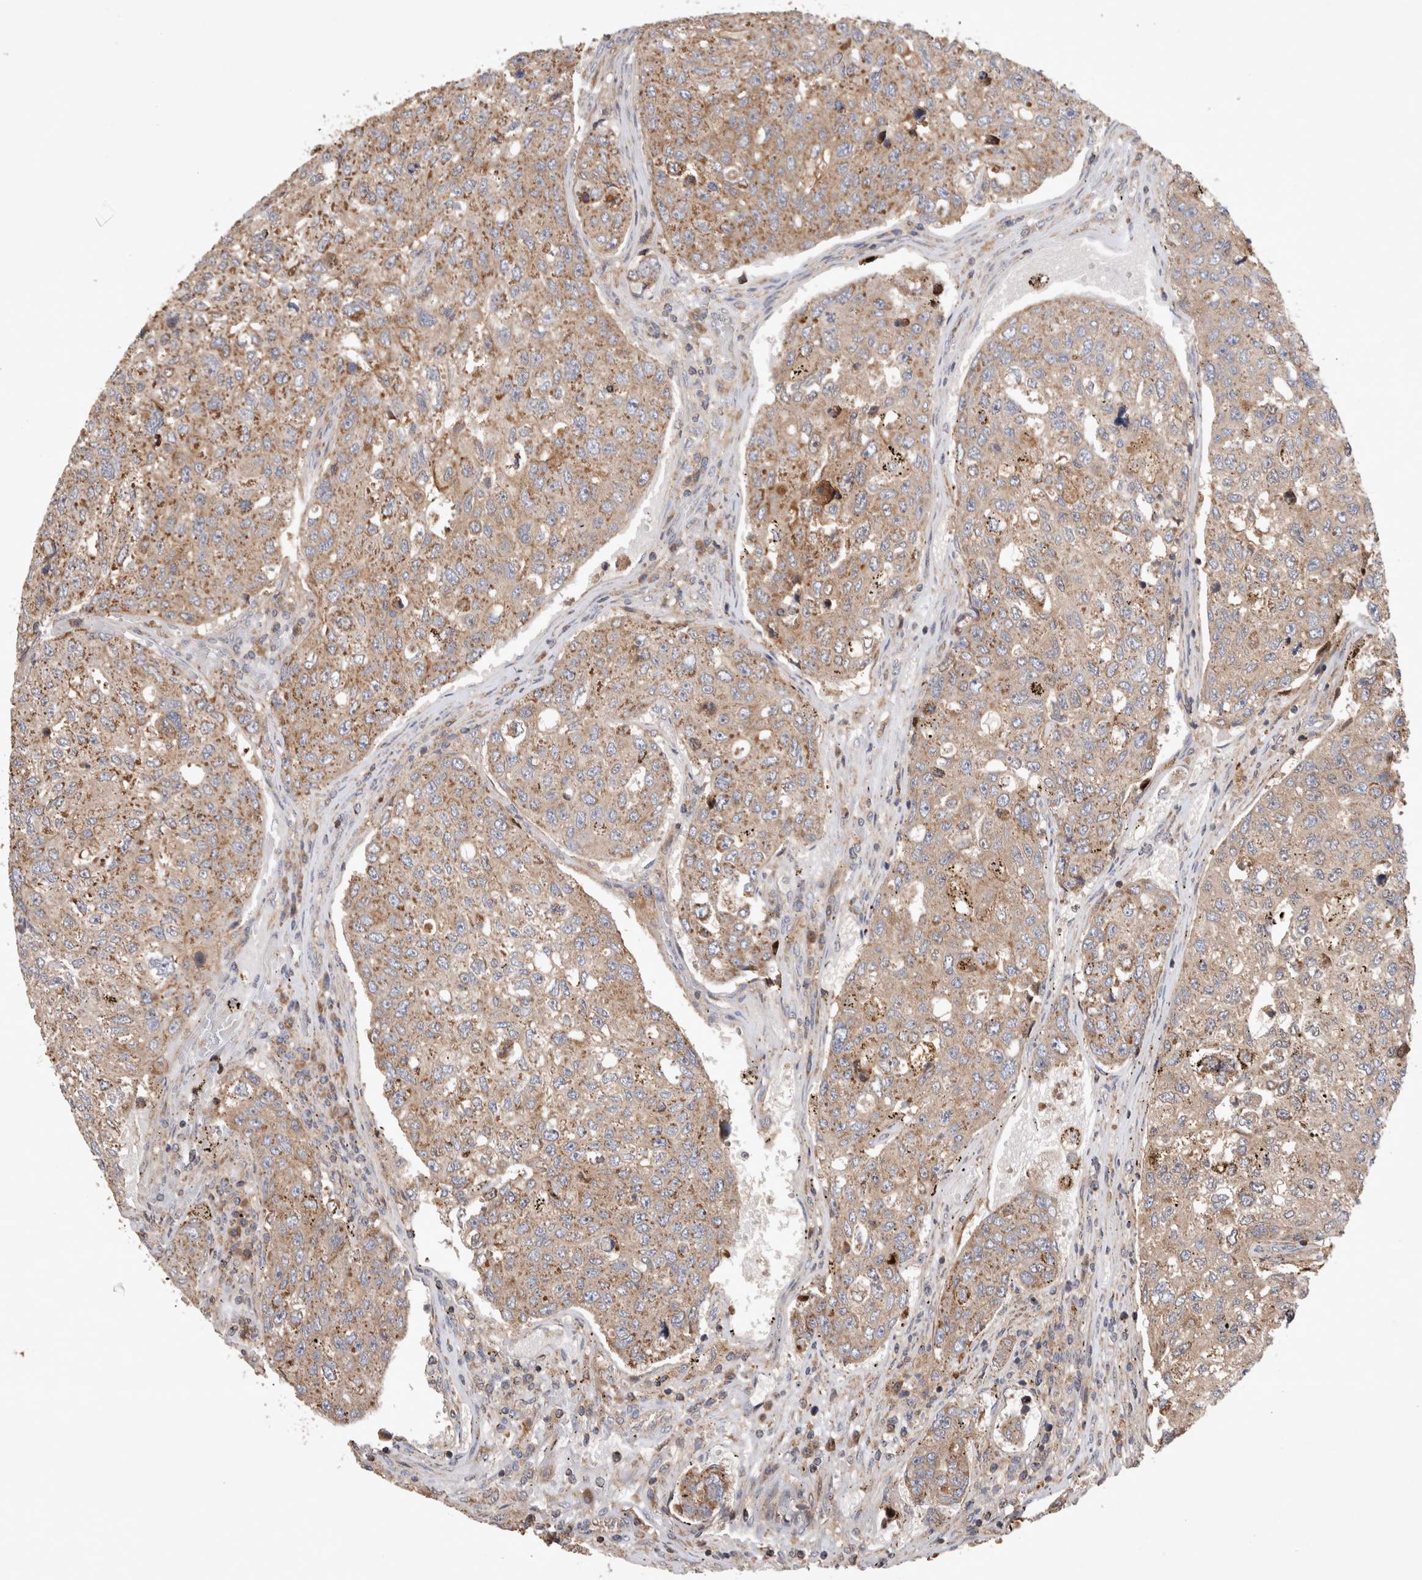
{"staining": {"intensity": "moderate", "quantity": ">75%", "location": "cytoplasmic/membranous"}, "tissue": "urothelial cancer", "cell_type": "Tumor cells", "image_type": "cancer", "snomed": [{"axis": "morphology", "description": "Urothelial carcinoma, High grade"}, {"axis": "topography", "description": "Lymph node"}, {"axis": "topography", "description": "Urinary bladder"}], "caption": "A brown stain shows moderate cytoplasmic/membranous positivity of a protein in urothelial cancer tumor cells.", "gene": "SERAC1", "patient": {"sex": "male", "age": 51}}